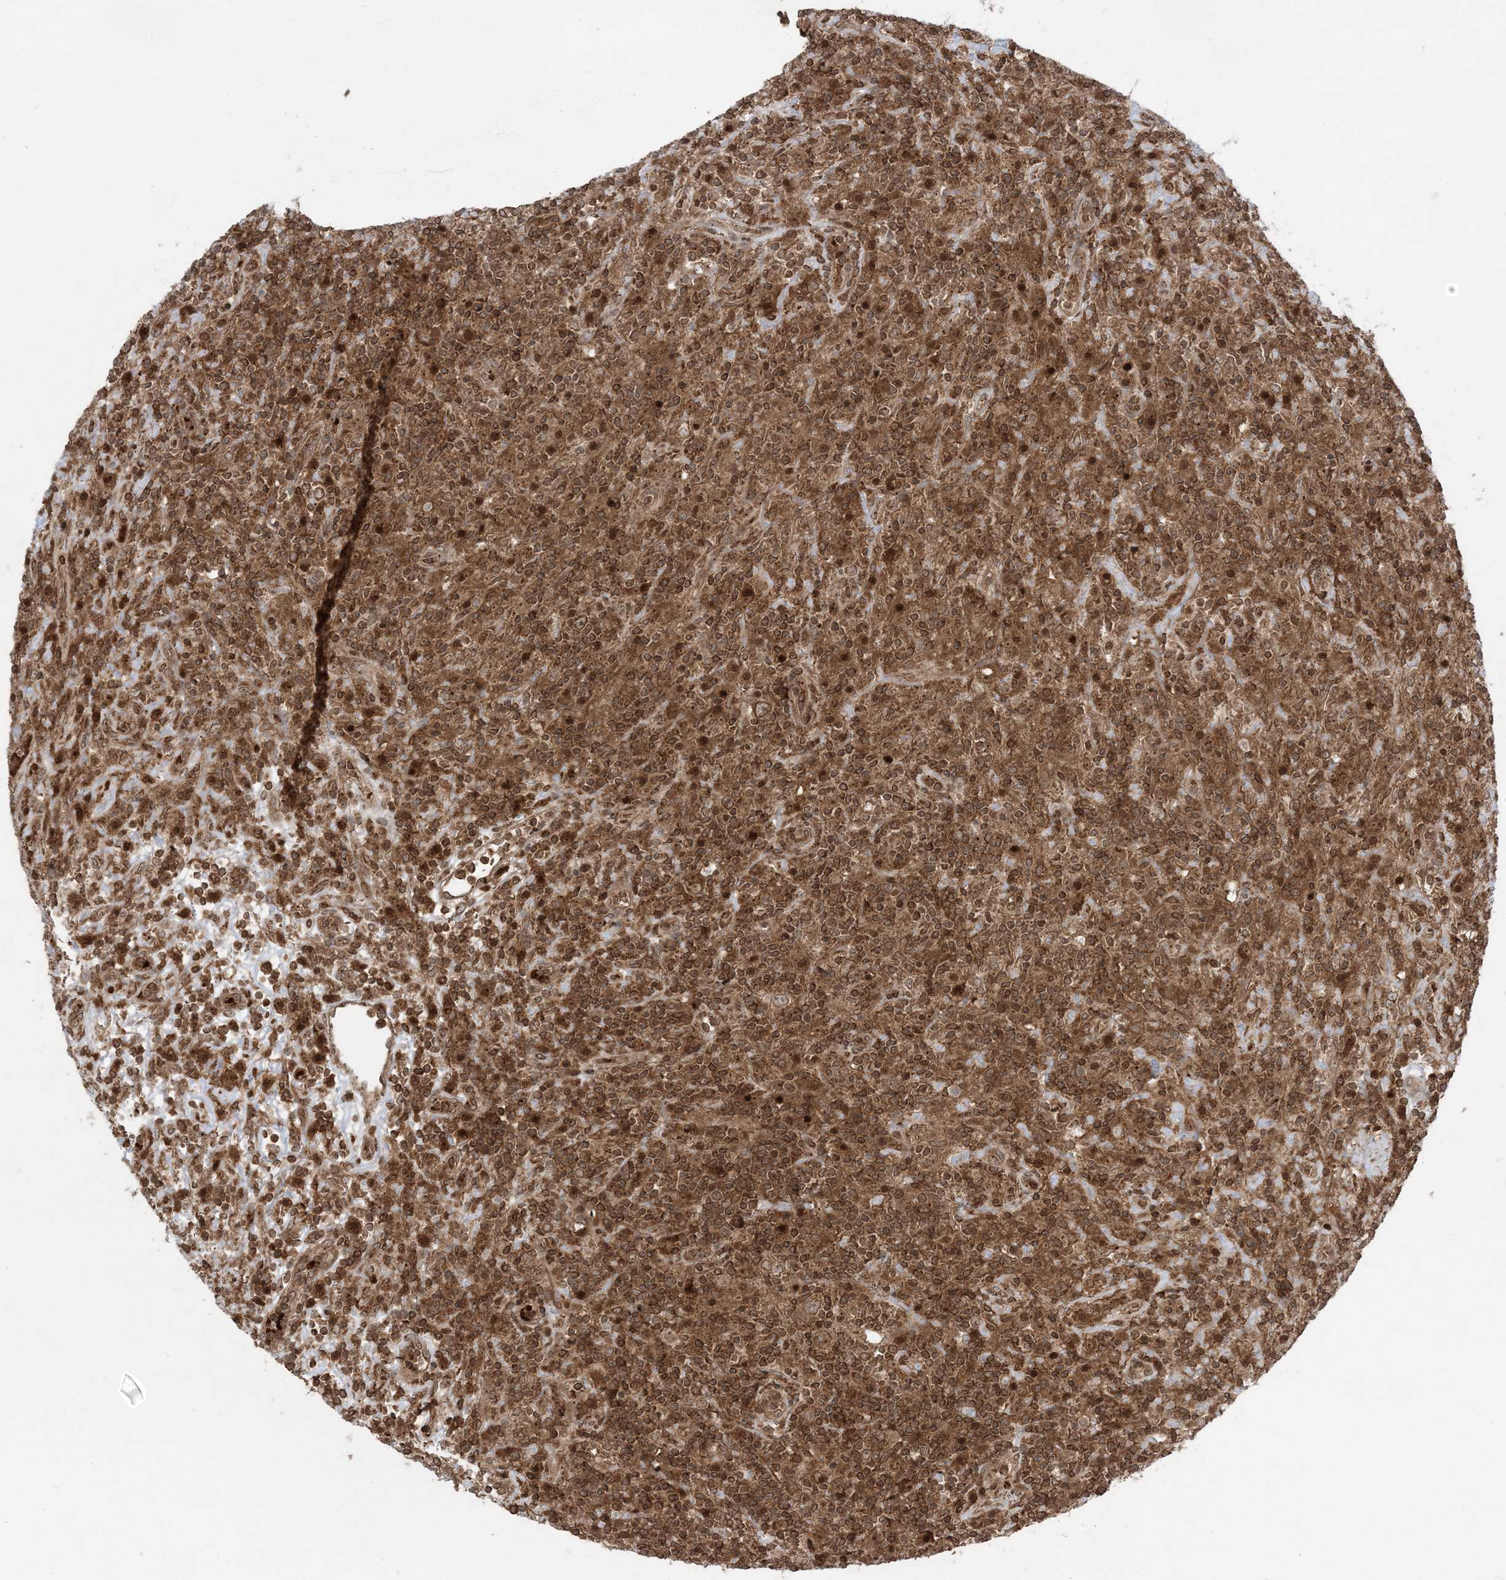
{"staining": {"intensity": "moderate", "quantity": ">75%", "location": "cytoplasmic/membranous"}, "tissue": "lymphoma", "cell_type": "Tumor cells", "image_type": "cancer", "snomed": [{"axis": "morphology", "description": "Hodgkin's disease, NOS"}, {"axis": "topography", "description": "Lymph node"}], "caption": "IHC (DAB) staining of human Hodgkin's disease demonstrates moderate cytoplasmic/membranous protein positivity in about >75% of tumor cells.", "gene": "DDX19B", "patient": {"sex": "male", "age": 70}}